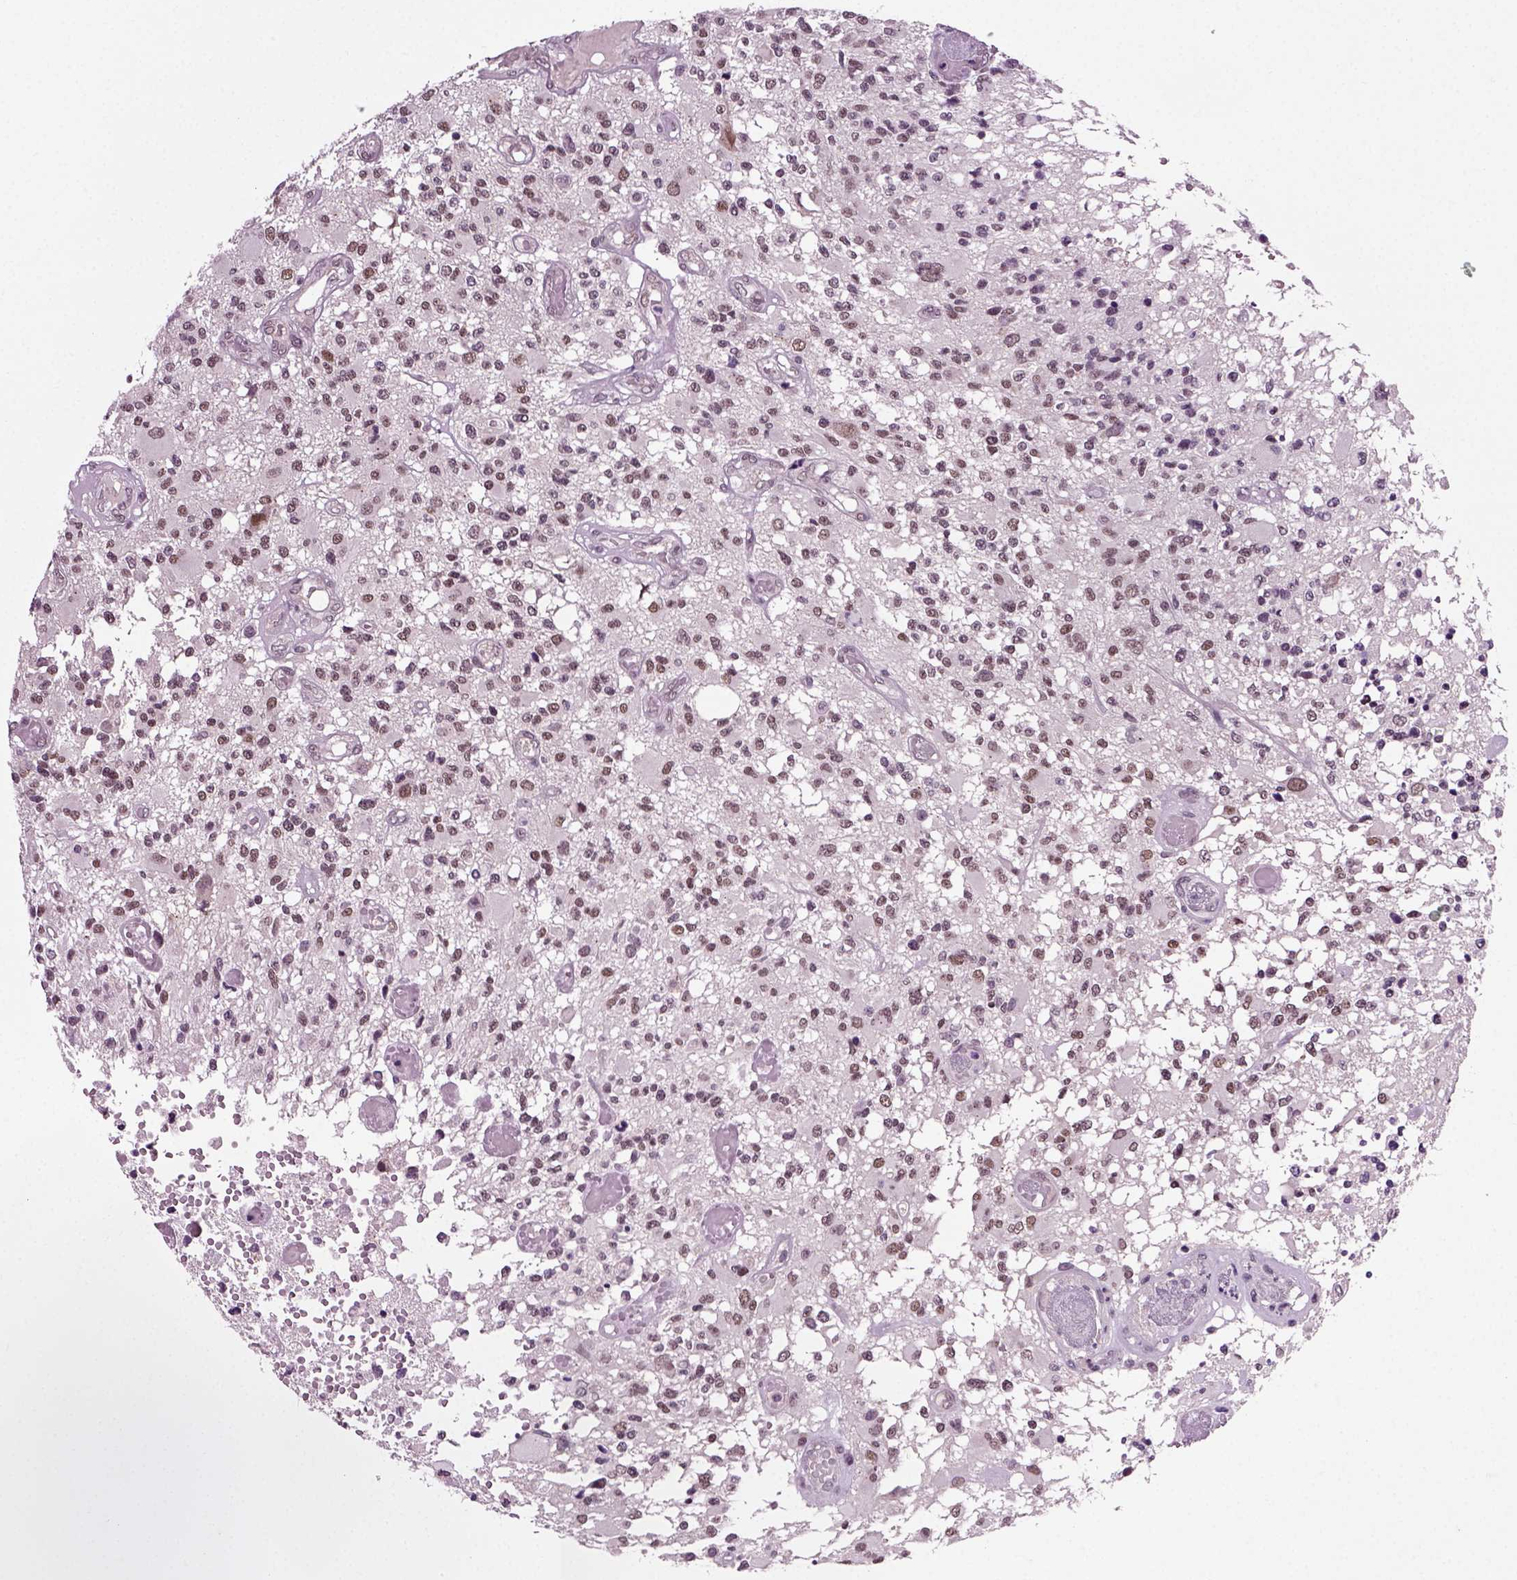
{"staining": {"intensity": "moderate", "quantity": ">75%", "location": "nuclear"}, "tissue": "glioma", "cell_type": "Tumor cells", "image_type": "cancer", "snomed": [{"axis": "morphology", "description": "Glioma, malignant, High grade"}, {"axis": "topography", "description": "Brain"}], "caption": "Glioma stained with a brown dye shows moderate nuclear positive staining in approximately >75% of tumor cells.", "gene": "RCOR3", "patient": {"sex": "female", "age": 63}}